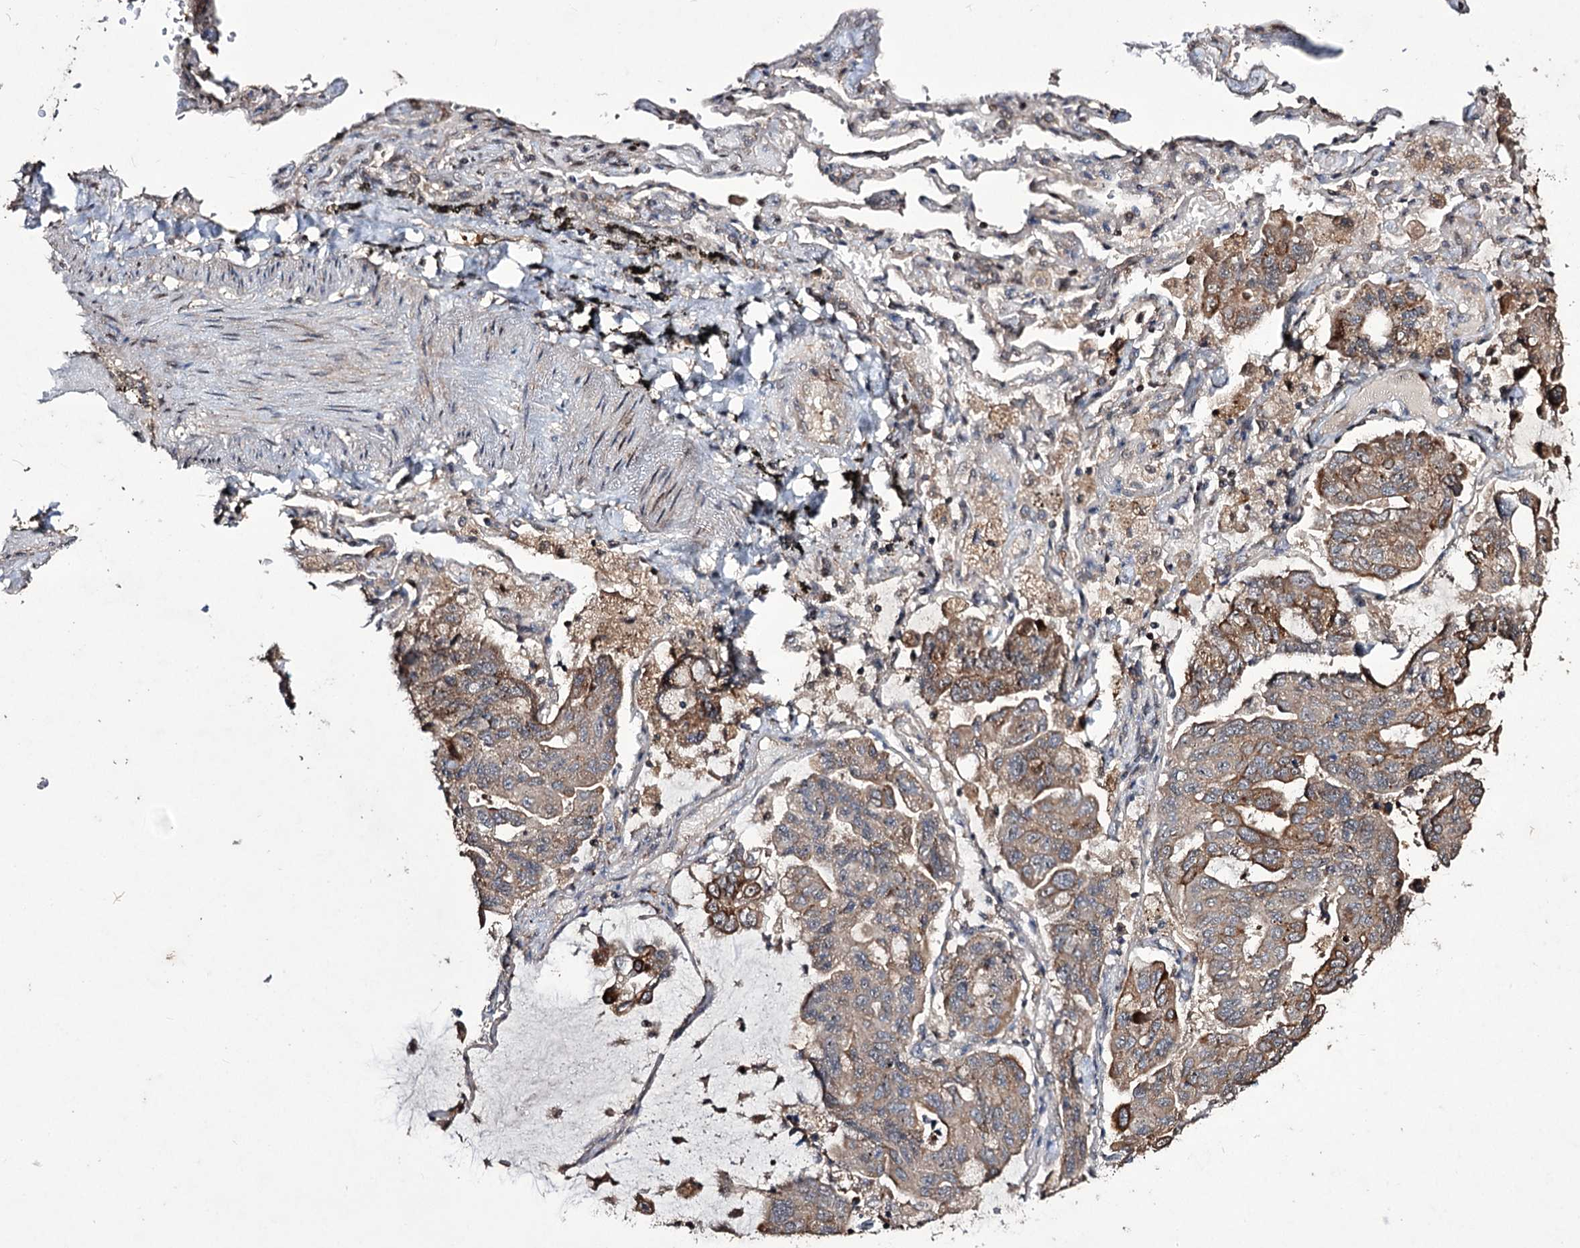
{"staining": {"intensity": "moderate", "quantity": "25%-75%", "location": "cytoplasmic/membranous"}, "tissue": "lung cancer", "cell_type": "Tumor cells", "image_type": "cancer", "snomed": [{"axis": "morphology", "description": "Adenocarcinoma, NOS"}, {"axis": "topography", "description": "Lung"}], "caption": "This is a photomicrograph of immunohistochemistry (IHC) staining of lung adenocarcinoma, which shows moderate positivity in the cytoplasmic/membranous of tumor cells.", "gene": "CPNE8", "patient": {"sex": "male", "age": 64}}